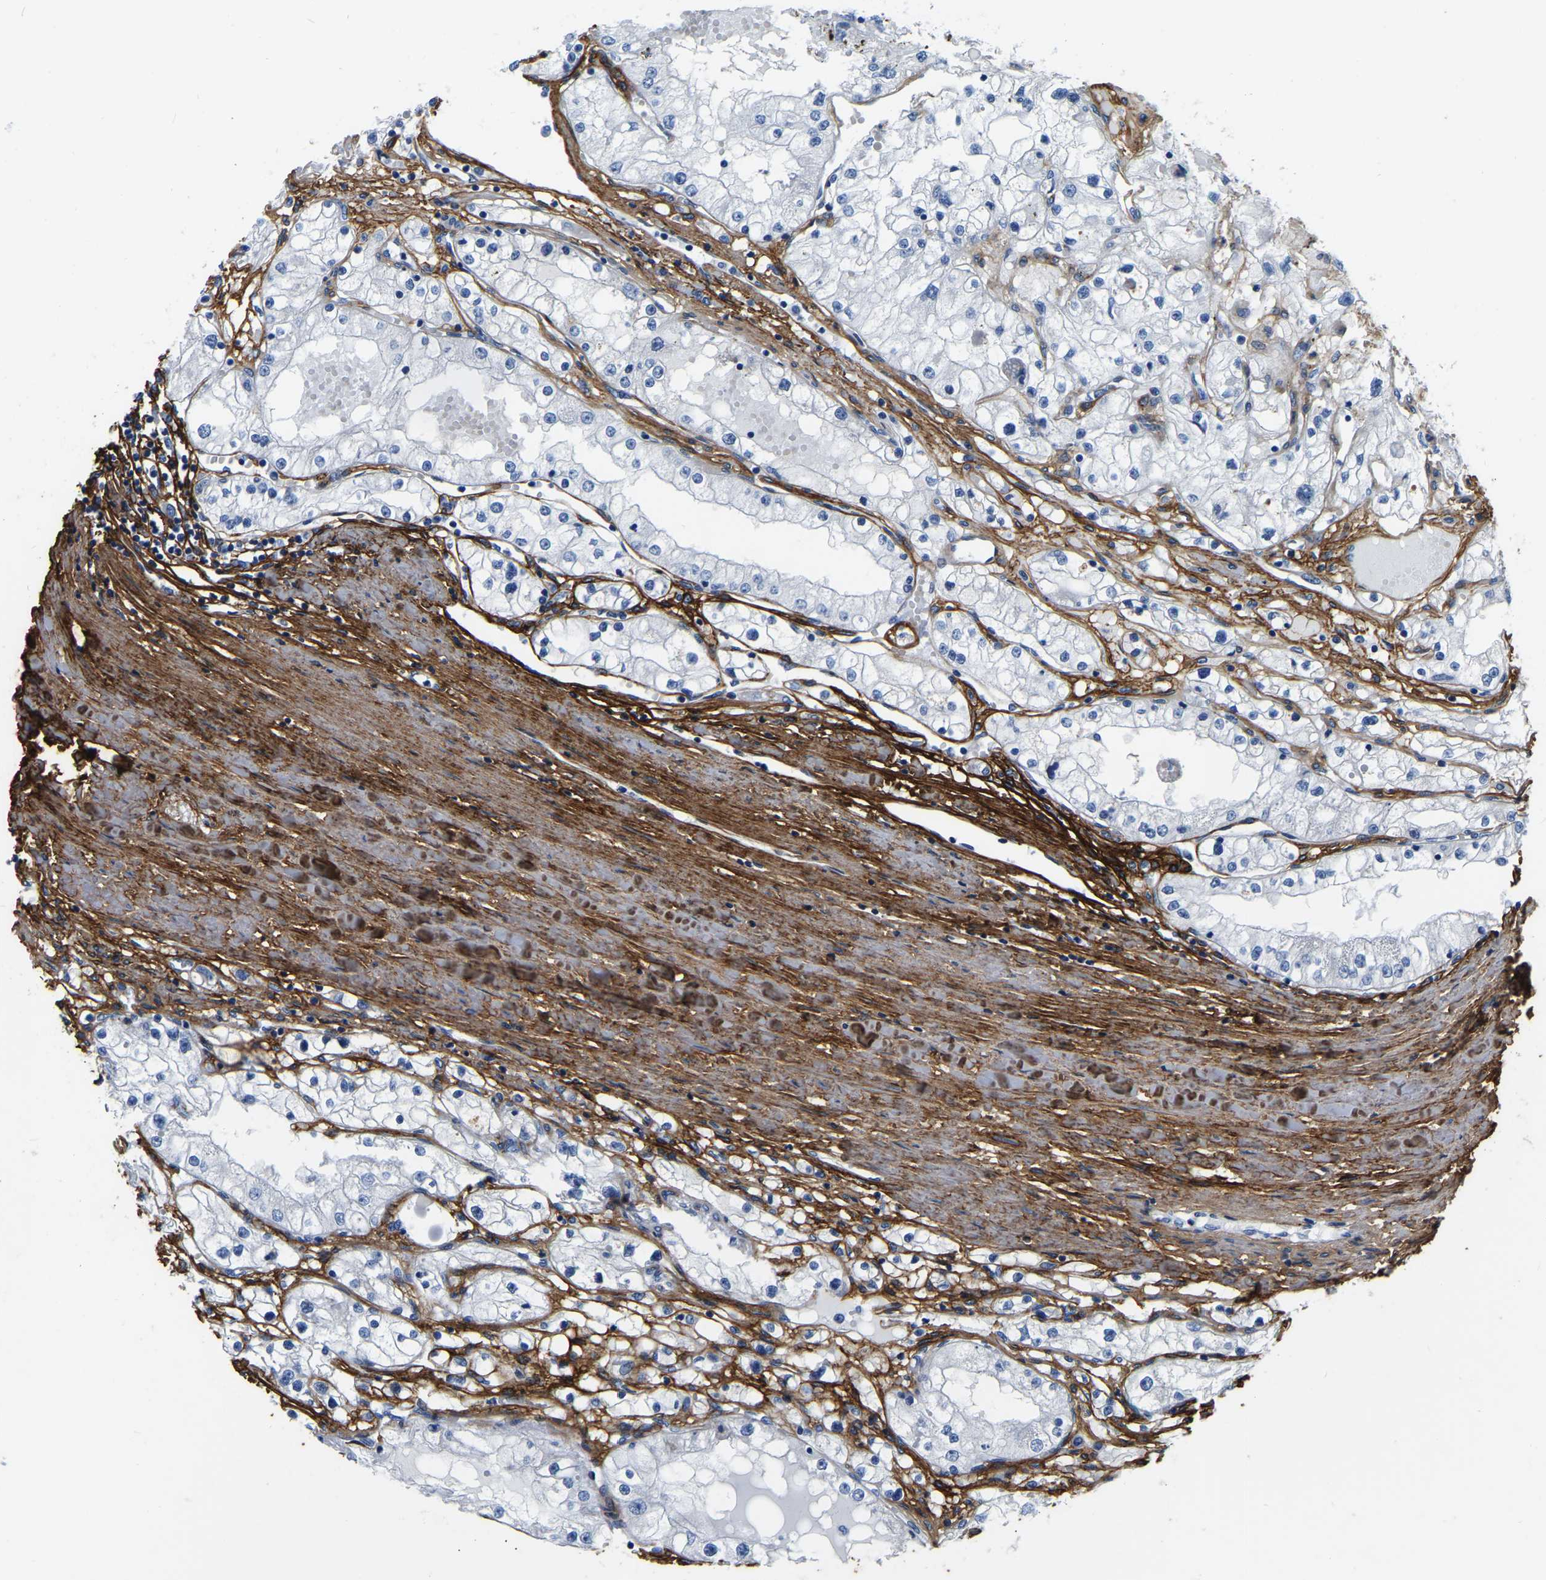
{"staining": {"intensity": "negative", "quantity": "none", "location": "none"}, "tissue": "renal cancer", "cell_type": "Tumor cells", "image_type": "cancer", "snomed": [{"axis": "morphology", "description": "Adenocarcinoma, NOS"}, {"axis": "topography", "description": "Kidney"}], "caption": "Photomicrograph shows no protein positivity in tumor cells of adenocarcinoma (renal) tissue.", "gene": "COL6A1", "patient": {"sex": "male", "age": 68}}